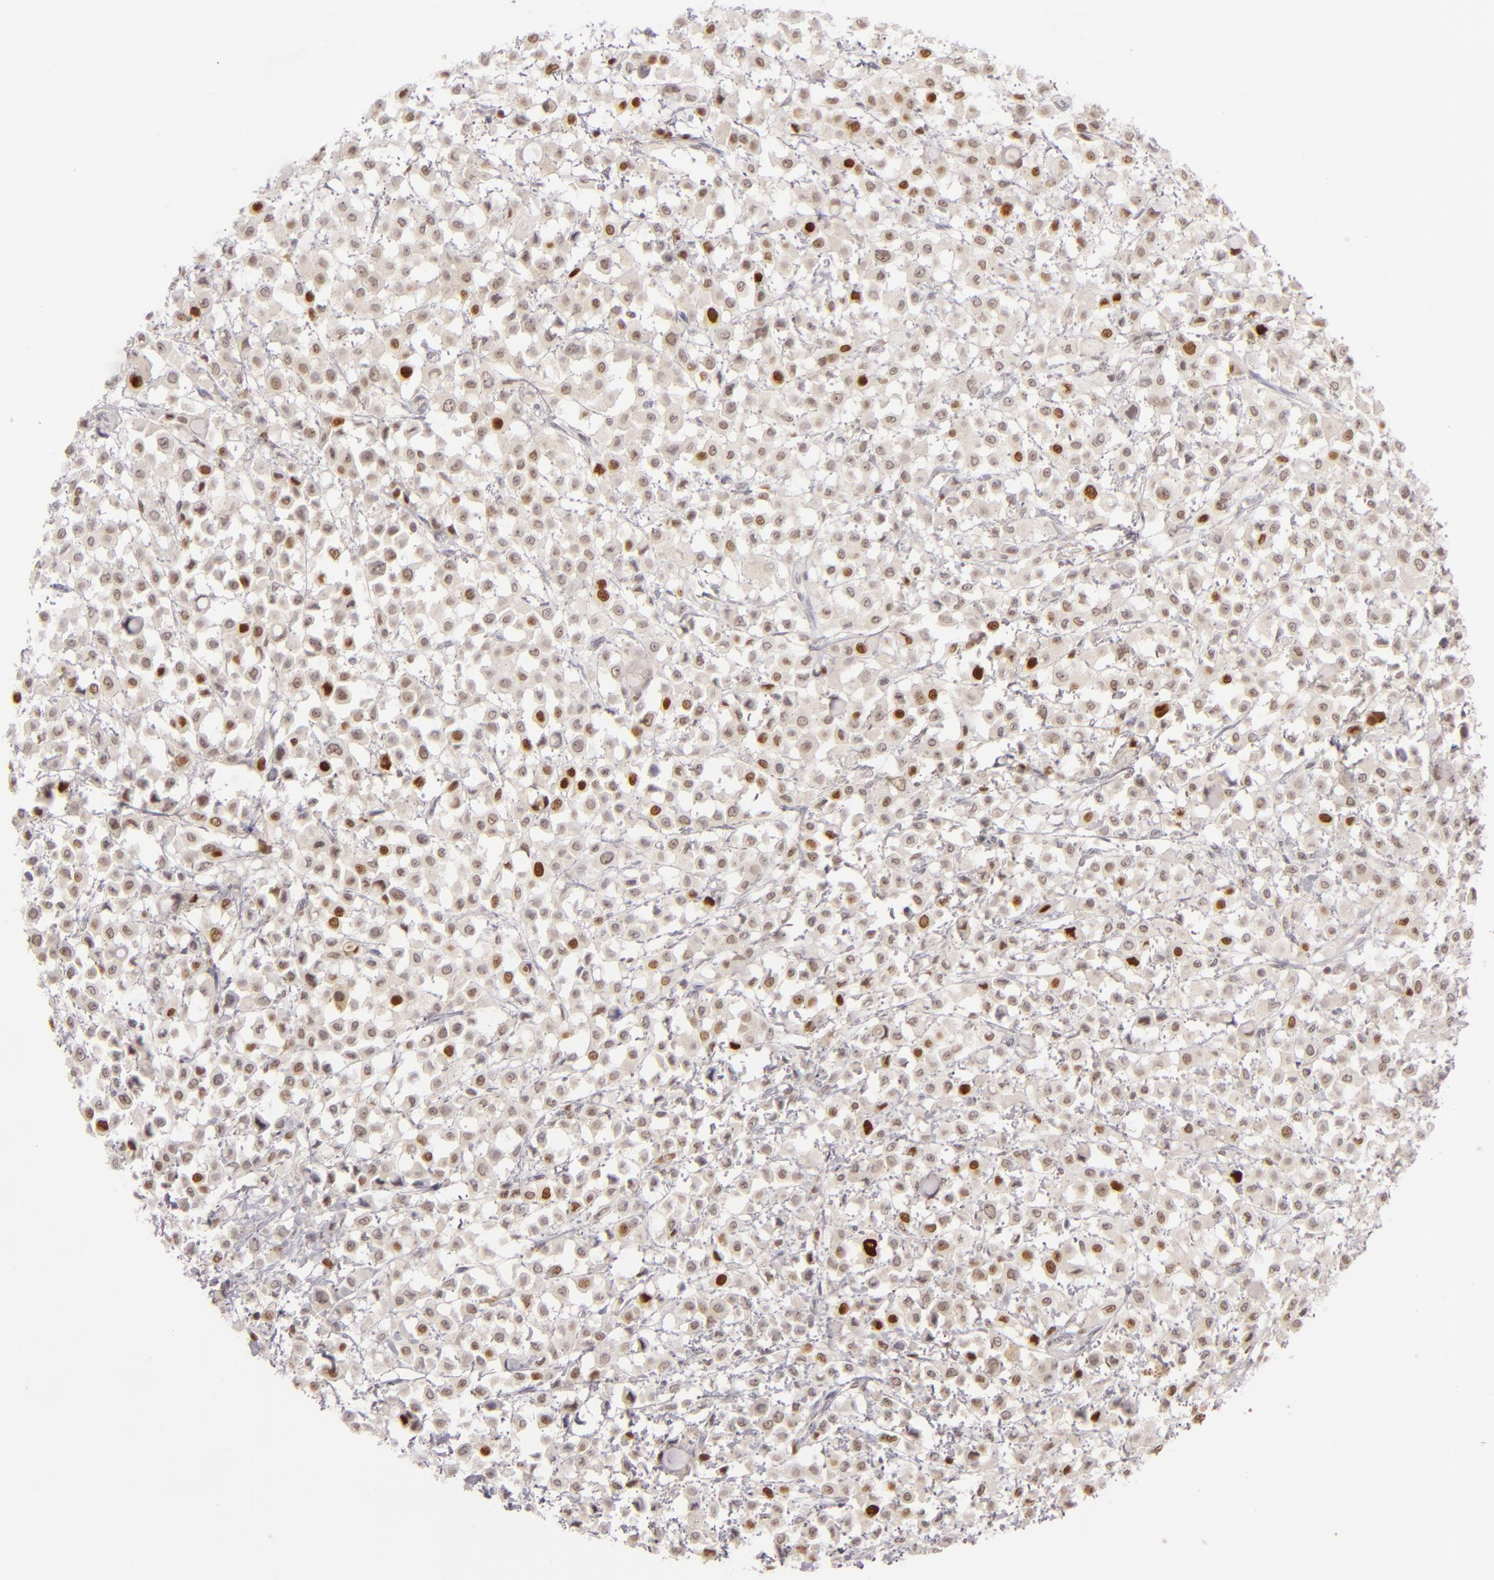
{"staining": {"intensity": "moderate", "quantity": ">75%", "location": "nuclear"}, "tissue": "breast cancer", "cell_type": "Tumor cells", "image_type": "cancer", "snomed": [{"axis": "morphology", "description": "Lobular carcinoma"}, {"axis": "topography", "description": "Breast"}], "caption": "Immunohistochemistry (DAB) staining of breast lobular carcinoma displays moderate nuclear protein positivity in about >75% of tumor cells.", "gene": "FEN1", "patient": {"sex": "female", "age": 85}}